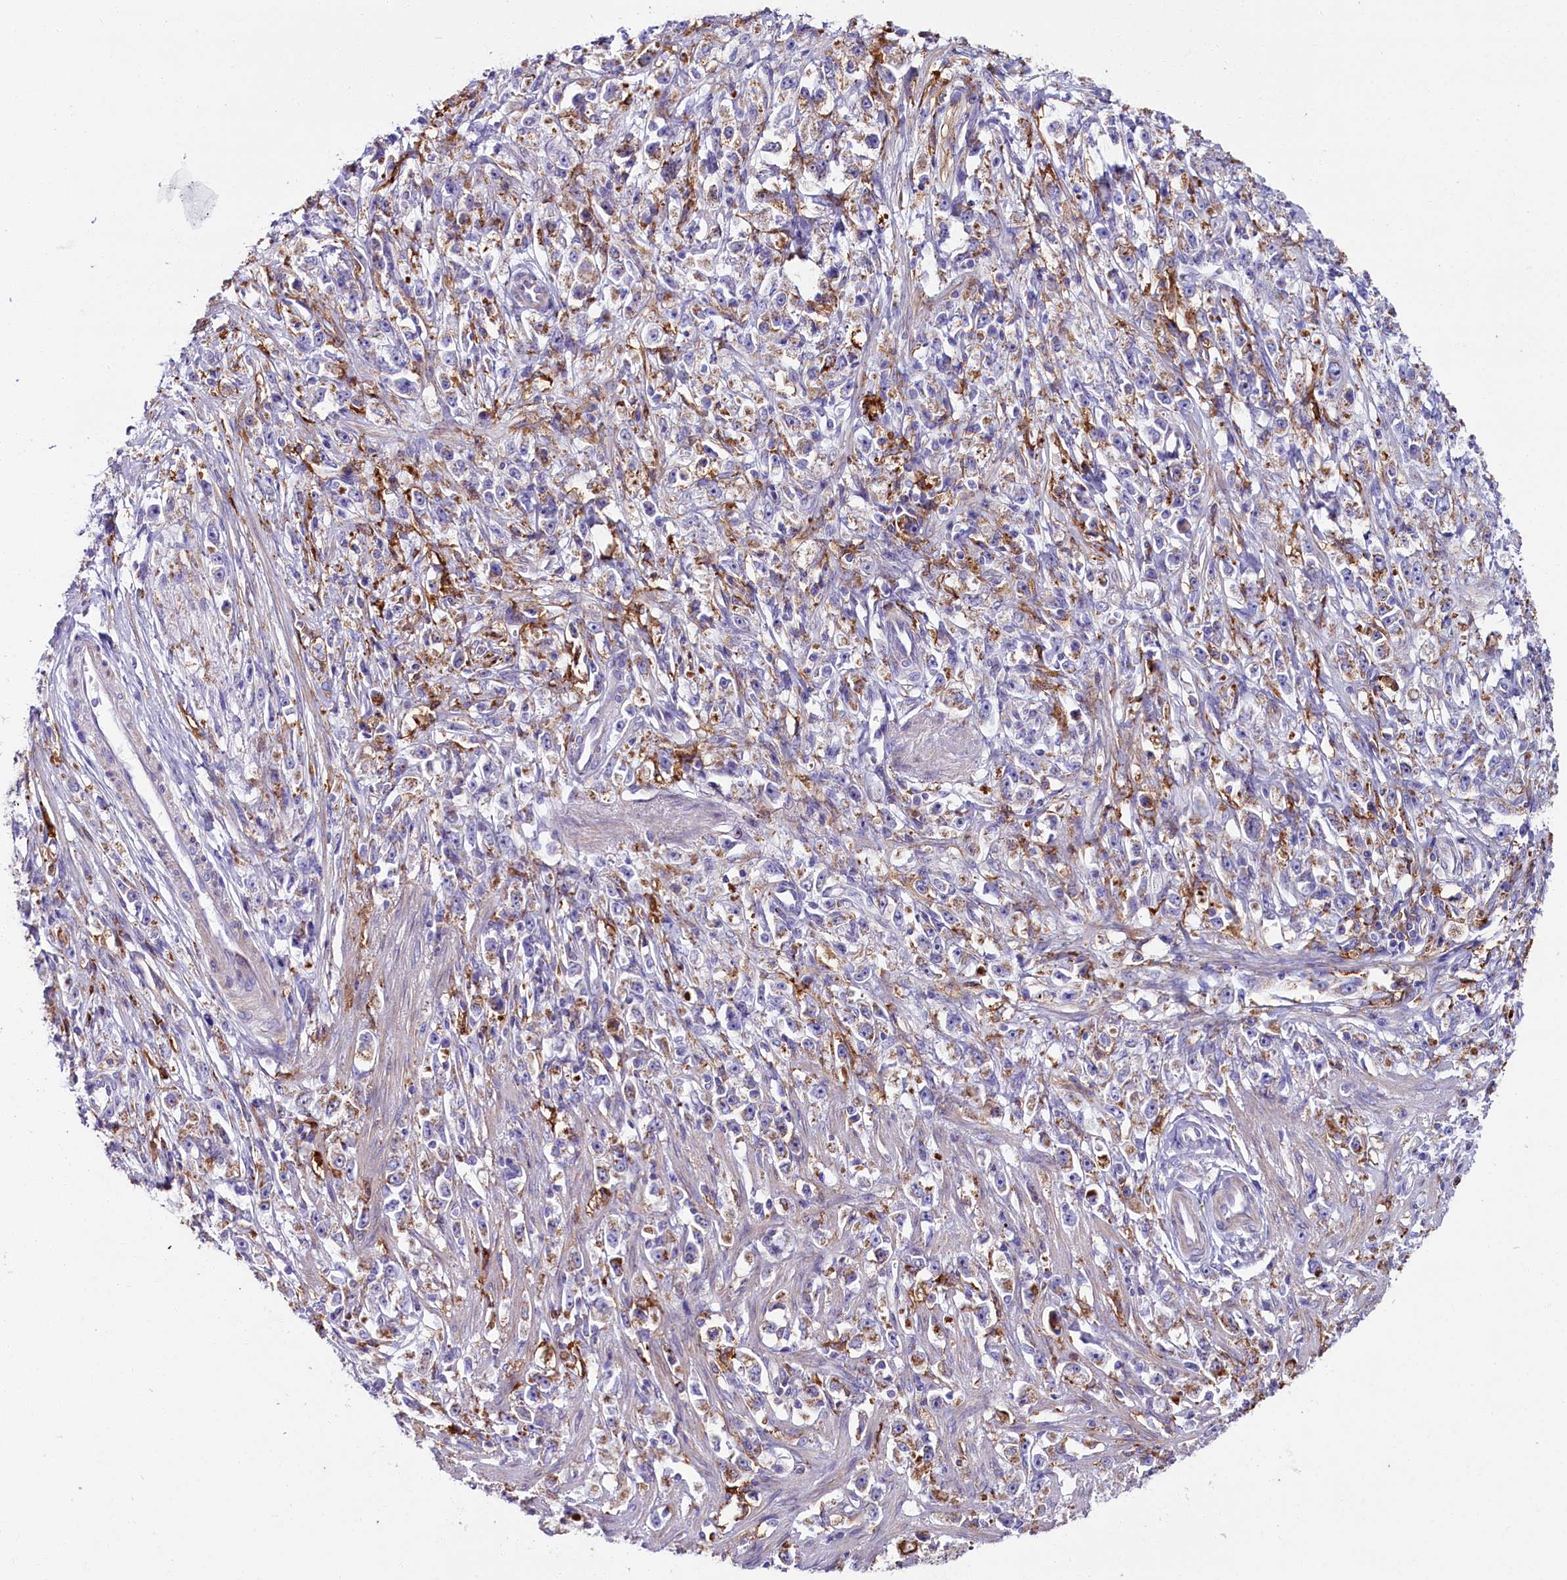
{"staining": {"intensity": "weak", "quantity": "<25%", "location": "cytoplasmic/membranous"}, "tissue": "stomach cancer", "cell_type": "Tumor cells", "image_type": "cancer", "snomed": [{"axis": "morphology", "description": "Adenocarcinoma, NOS"}, {"axis": "topography", "description": "Stomach"}], "caption": "The micrograph reveals no significant expression in tumor cells of adenocarcinoma (stomach).", "gene": "IL20RA", "patient": {"sex": "female", "age": 59}}